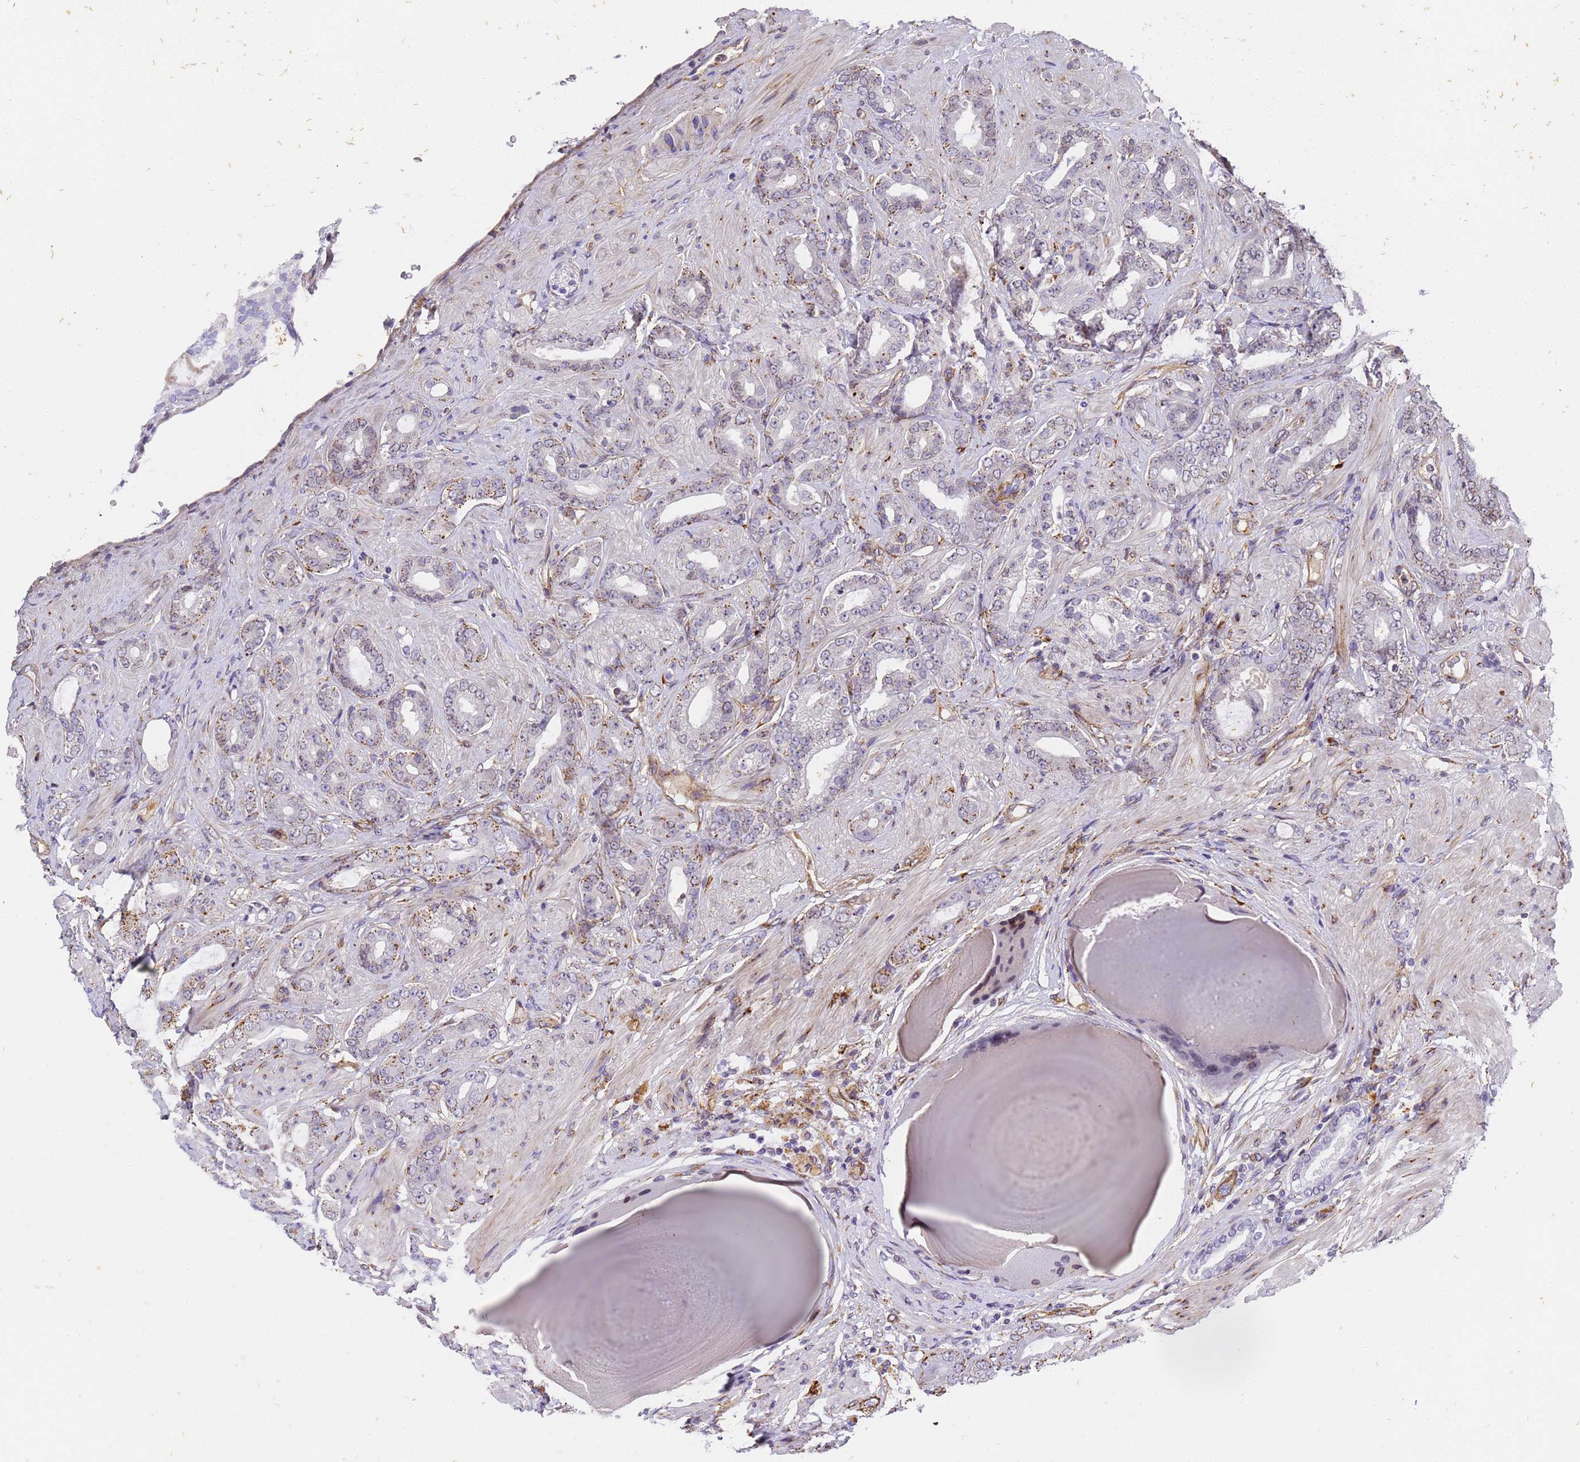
{"staining": {"intensity": "moderate", "quantity": "25%-75%", "location": "cytoplasmic/membranous"}, "tissue": "prostate cancer", "cell_type": "Tumor cells", "image_type": "cancer", "snomed": [{"axis": "morphology", "description": "Adenocarcinoma, Low grade"}, {"axis": "topography", "description": "Prostate"}], "caption": "A brown stain highlights moderate cytoplasmic/membranous positivity of a protein in prostate cancer tumor cells.", "gene": "IGFBP7", "patient": {"sex": "male", "age": 57}}